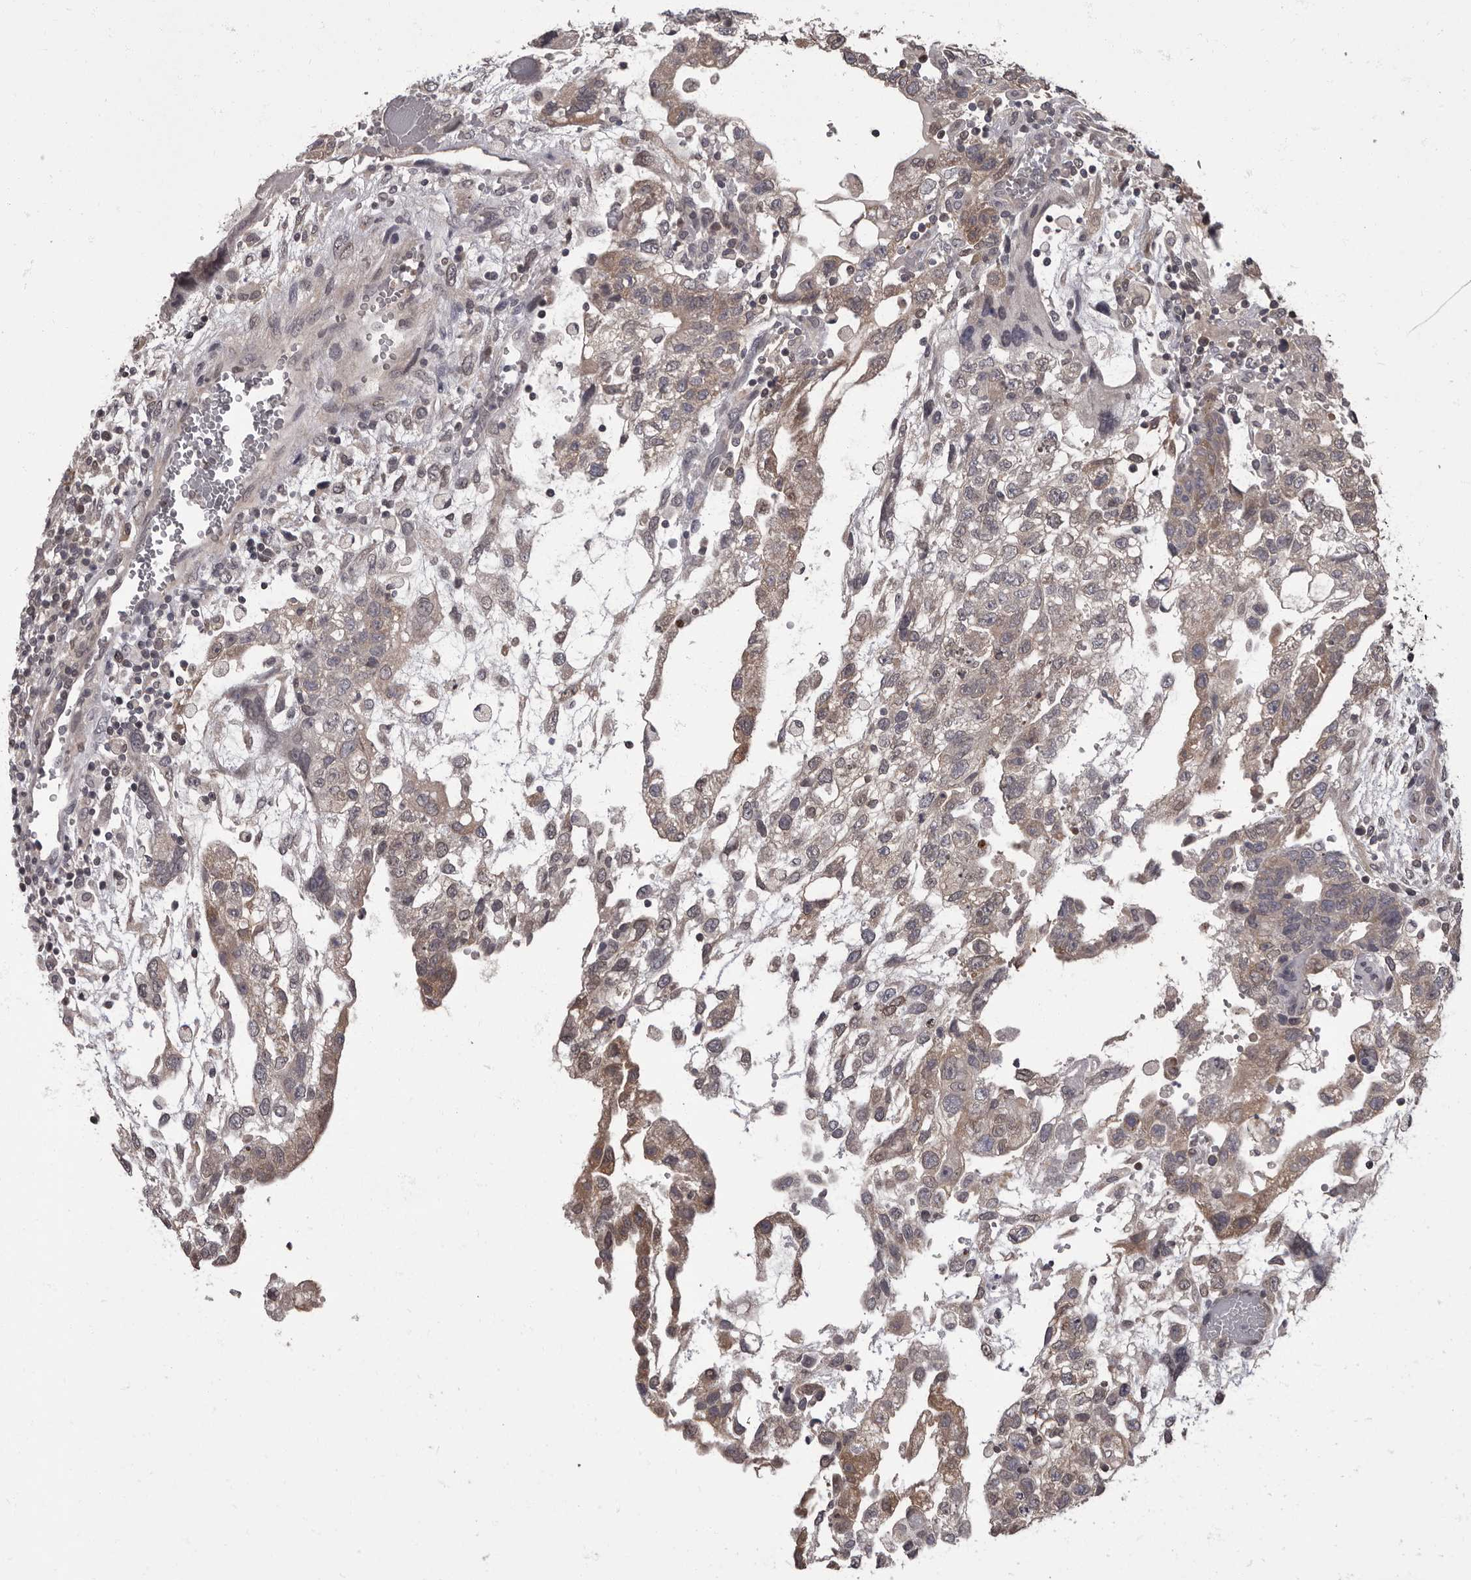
{"staining": {"intensity": "weak", "quantity": "25%-75%", "location": "cytoplasmic/membranous"}, "tissue": "testis cancer", "cell_type": "Tumor cells", "image_type": "cancer", "snomed": [{"axis": "morphology", "description": "Carcinoma, Embryonal, NOS"}, {"axis": "topography", "description": "Testis"}], "caption": "IHC micrograph of neoplastic tissue: testis cancer (embryonal carcinoma) stained using immunohistochemistry exhibits low levels of weak protein expression localized specifically in the cytoplasmic/membranous of tumor cells, appearing as a cytoplasmic/membranous brown color.", "gene": "C1orf50", "patient": {"sex": "male", "age": 36}}